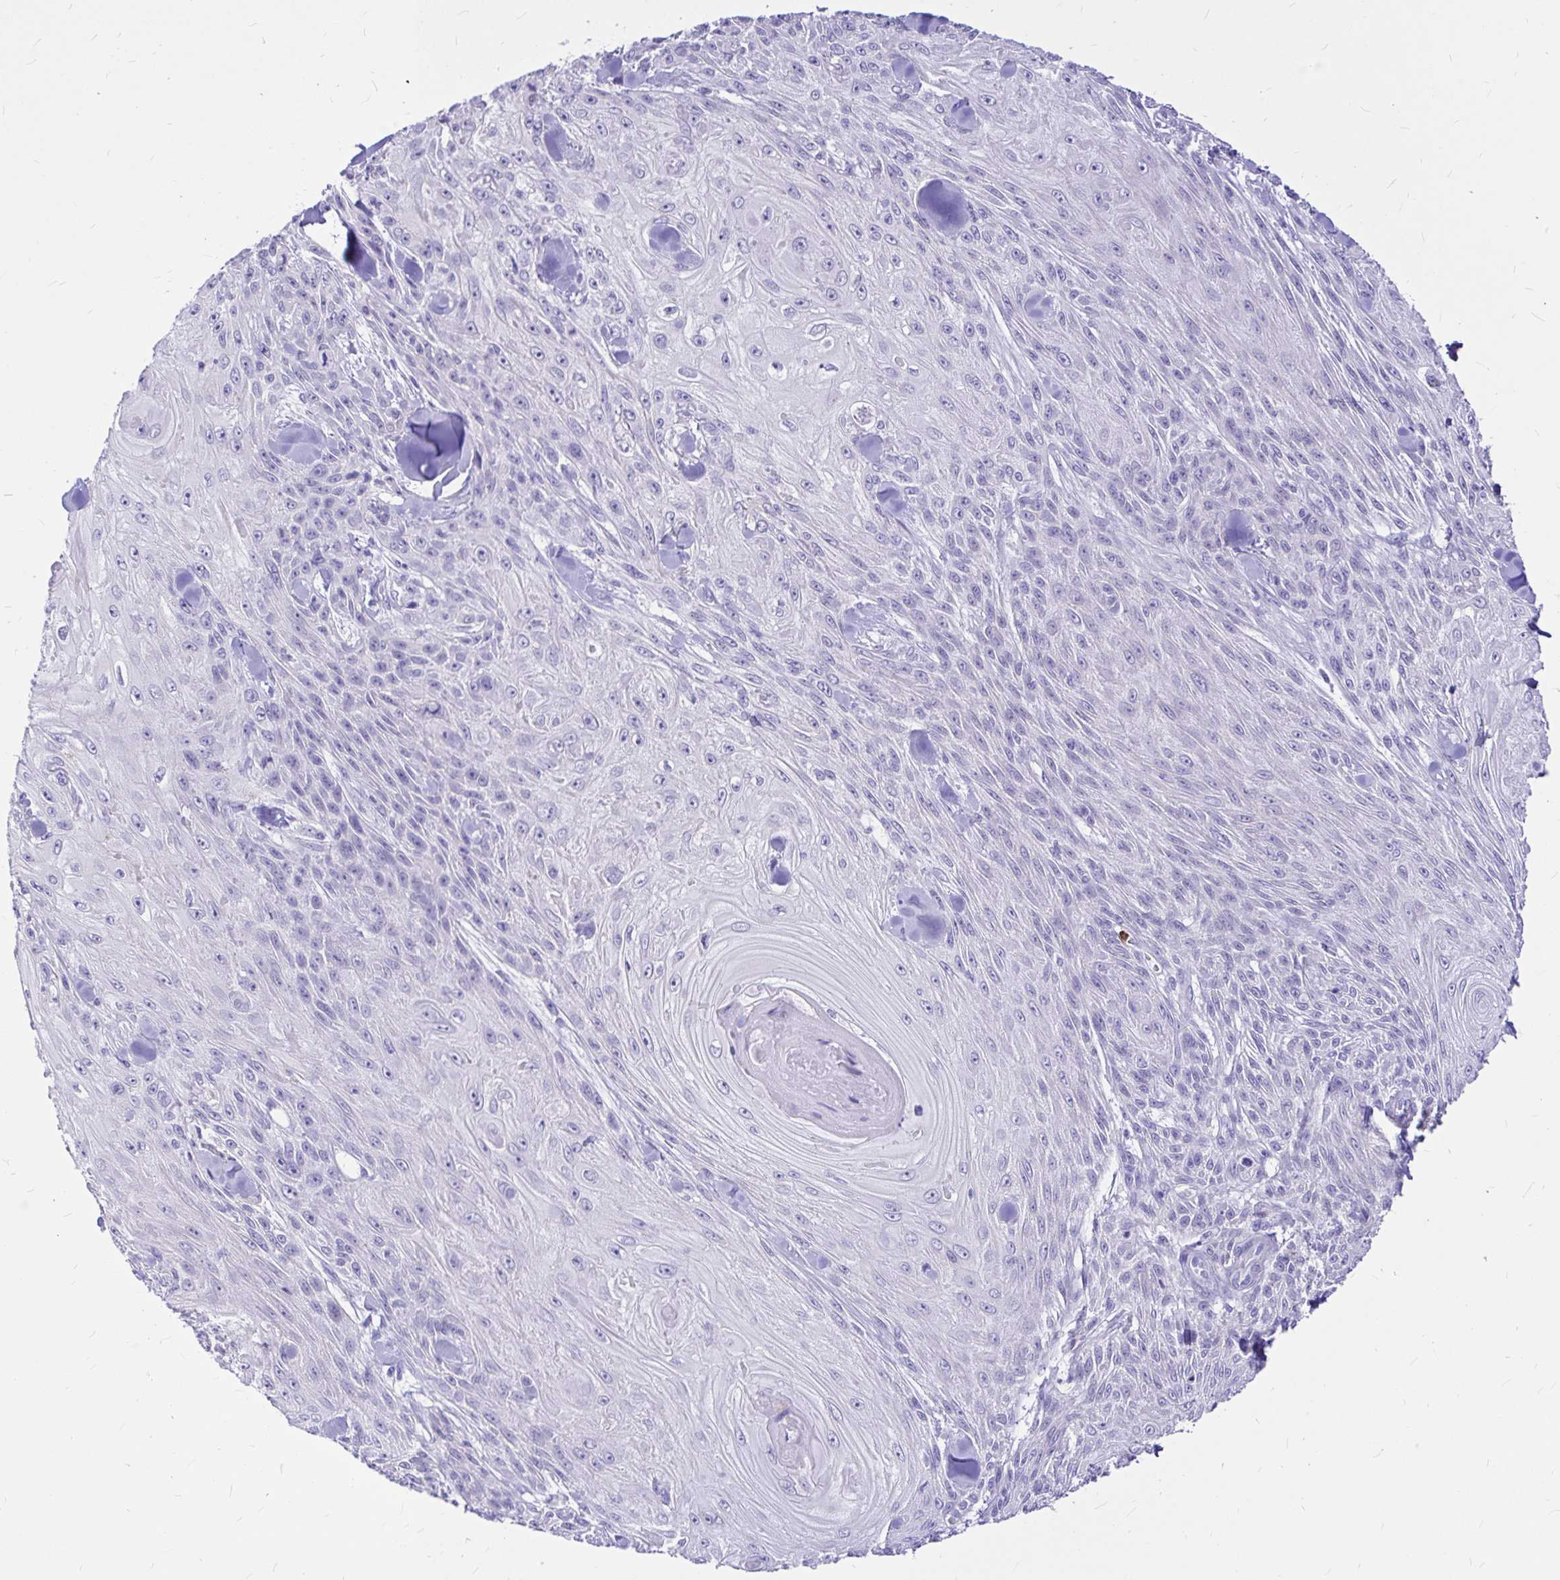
{"staining": {"intensity": "negative", "quantity": "none", "location": "none"}, "tissue": "skin cancer", "cell_type": "Tumor cells", "image_type": "cancer", "snomed": [{"axis": "morphology", "description": "Squamous cell carcinoma, NOS"}, {"axis": "topography", "description": "Skin"}], "caption": "Immunohistochemical staining of human squamous cell carcinoma (skin) reveals no significant positivity in tumor cells.", "gene": "CLEC1B", "patient": {"sex": "male", "age": 88}}